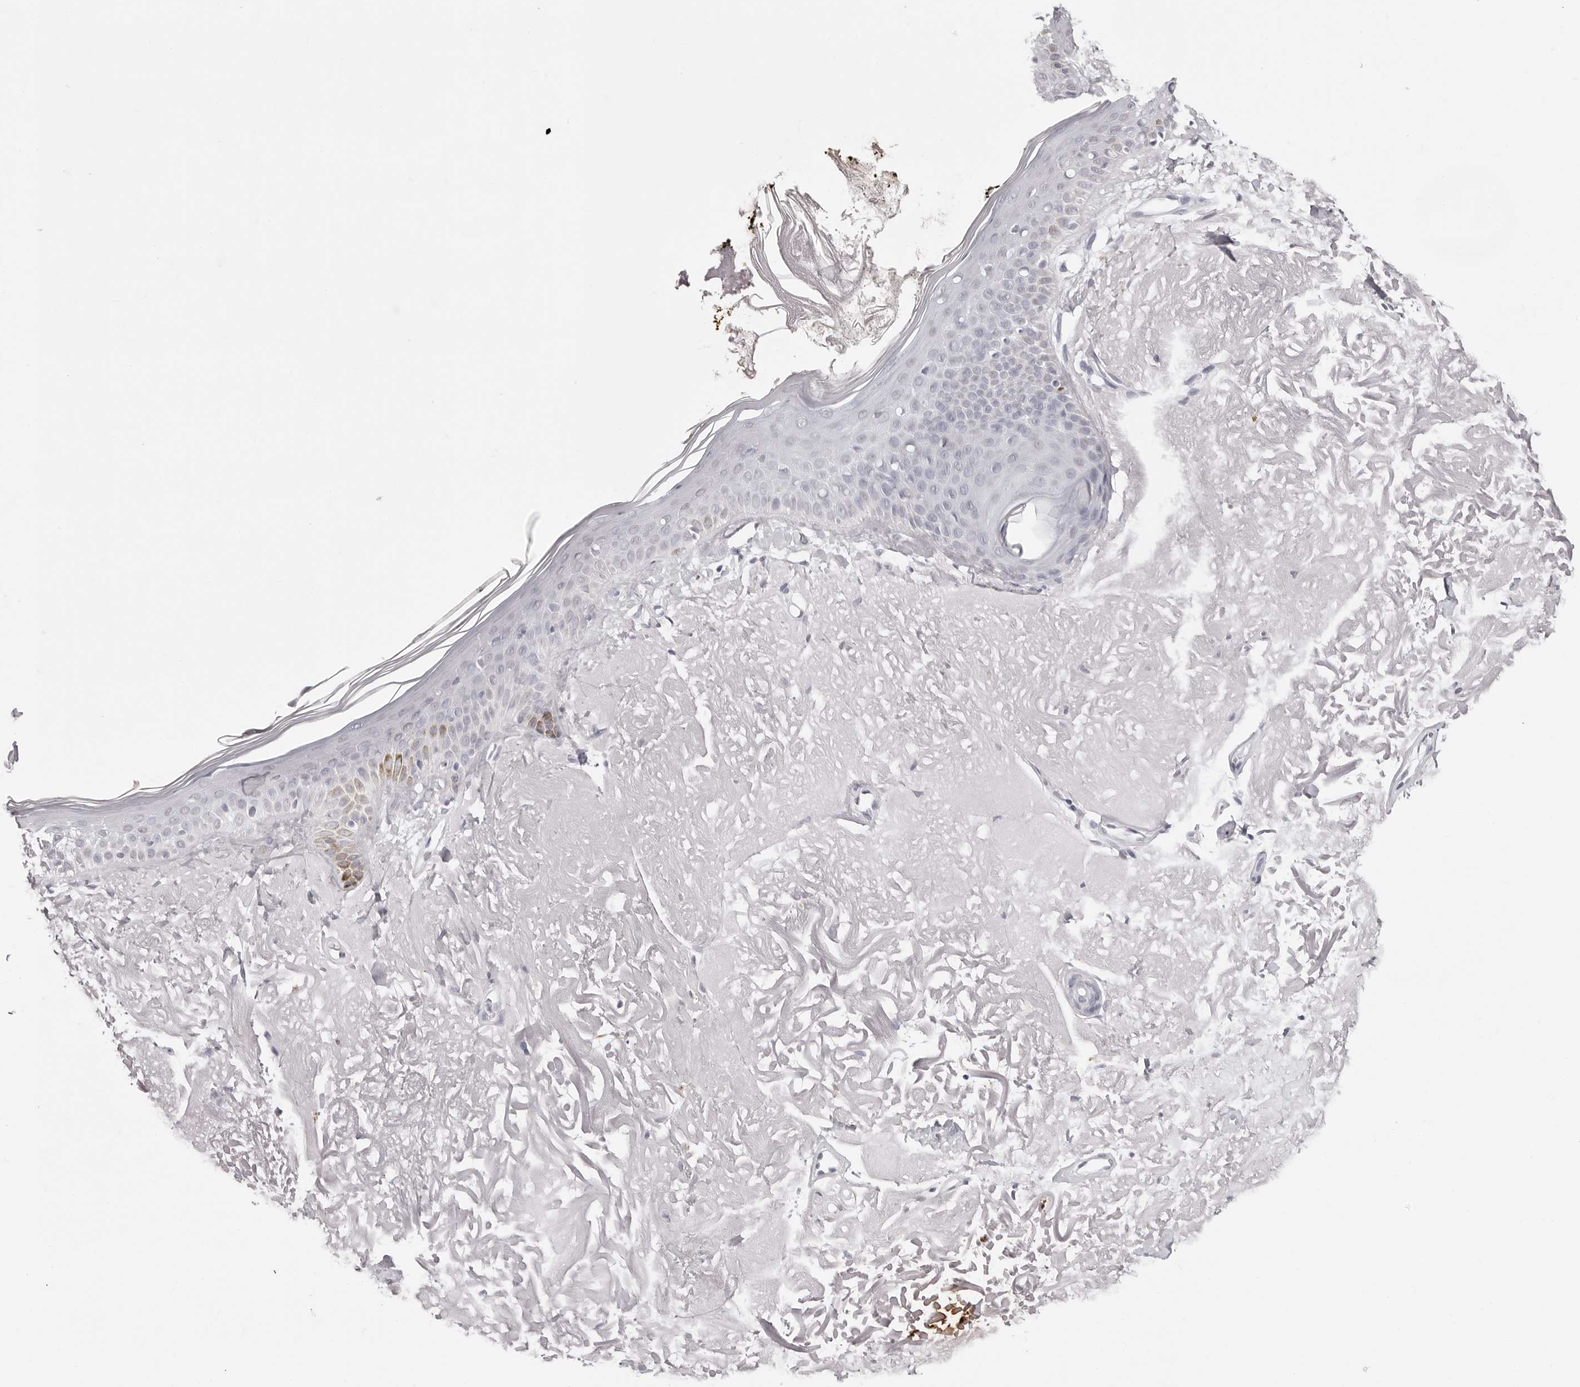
{"staining": {"intensity": "negative", "quantity": "none", "location": "none"}, "tissue": "skin", "cell_type": "Fibroblasts", "image_type": "normal", "snomed": [{"axis": "morphology", "description": "Normal tissue, NOS"}, {"axis": "topography", "description": "Skin"}, {"axis": "topography", "description": "Skeletal muscle"}], "caption": "Micrograph shows no significant protein staining in fibroblasts of normal skin. The staining is performed using DAB brown chromogen with nuclei counter-stained in using hematoxylin.", "gene": "CST5", "patient": {"sex": "male", "age": 83}}